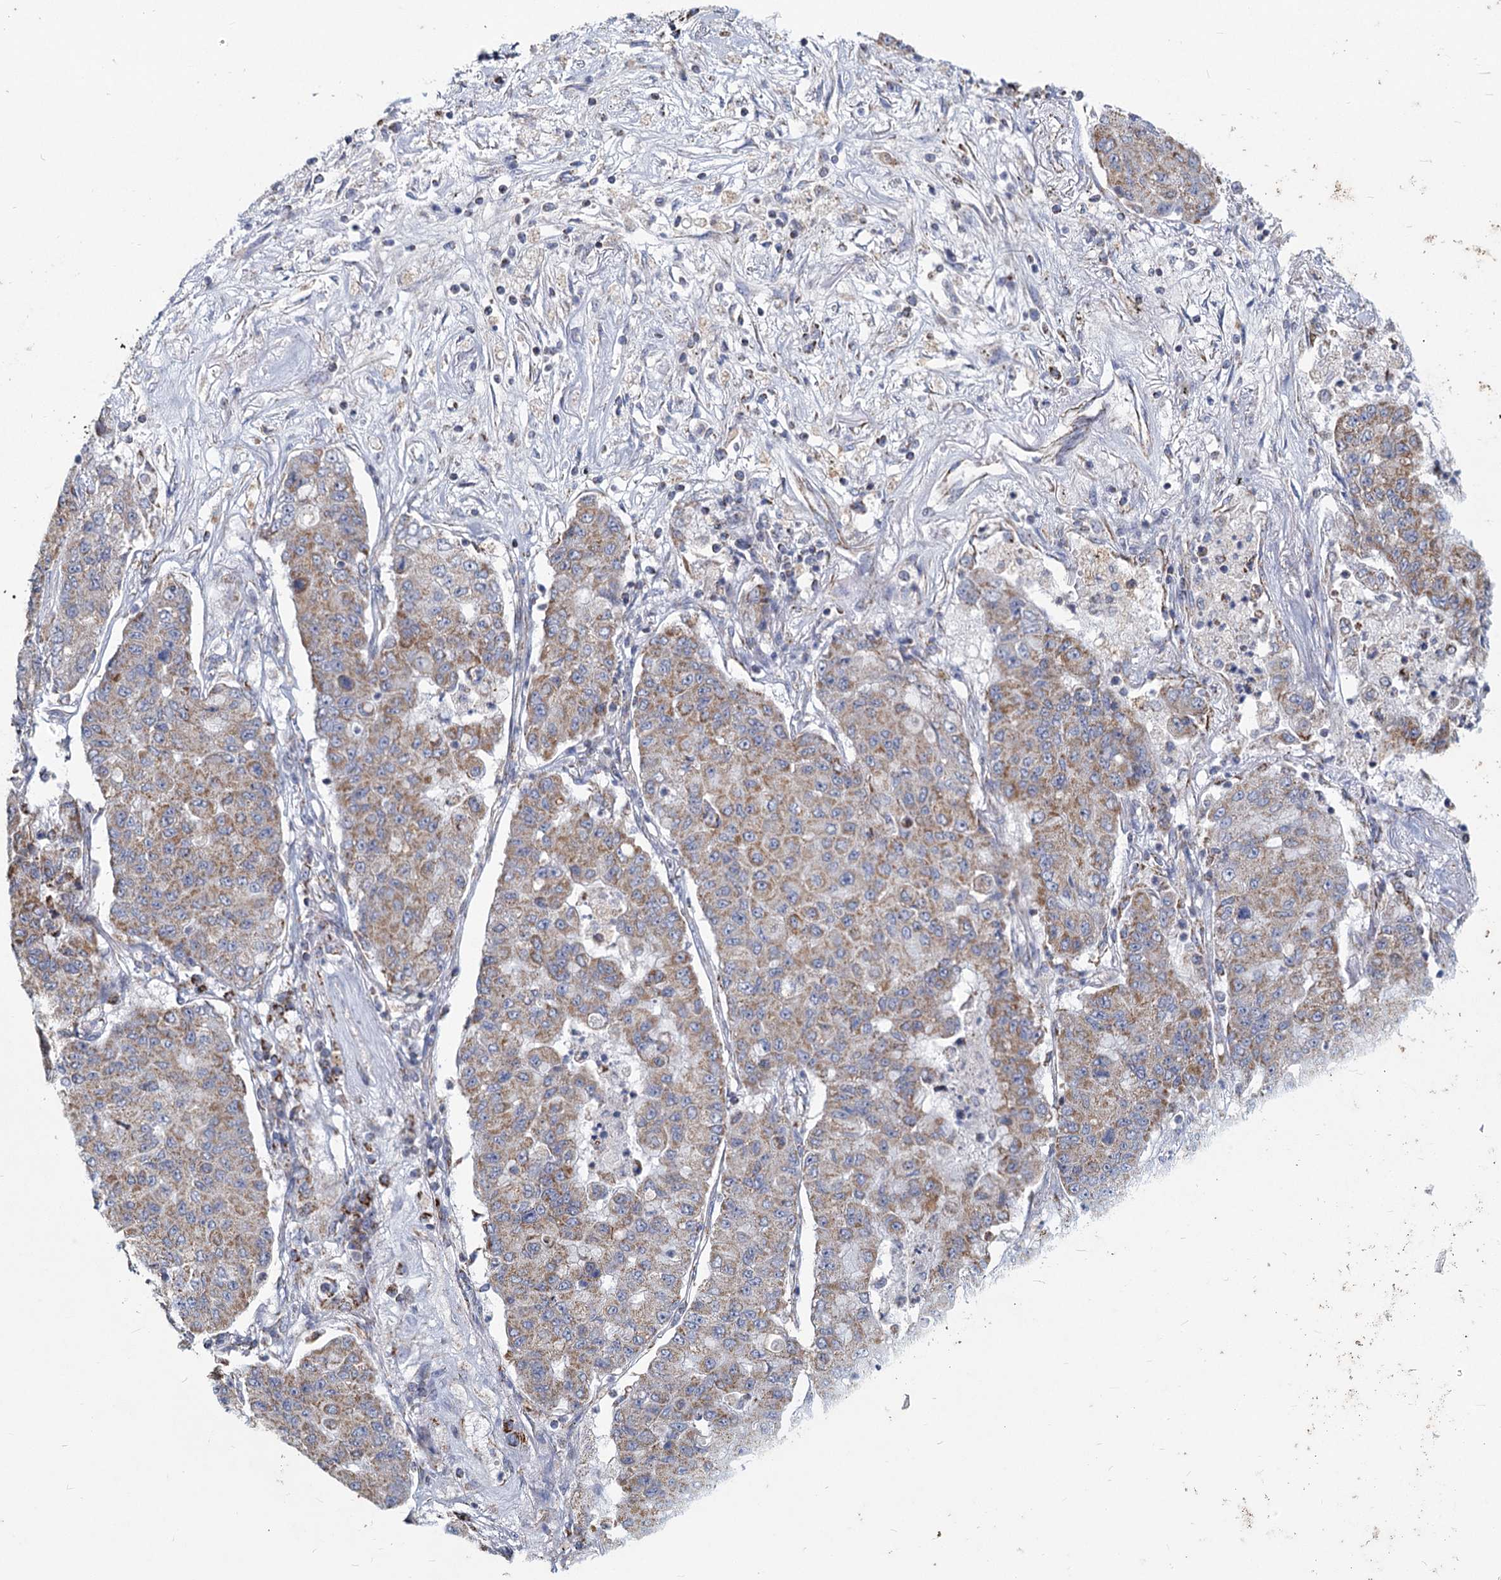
{"staining": {"intensity": "weak", "quantity": ">75%", "location": "cytoplasmic/membranous"}, "tissue": "lung cancer", "cell_type": "Tumor cells", "image_type": "cancer", "snomed": [{"axis": "morphology", "description": "Squamous cell carcinoma, NOS"}, {"axis": "topography", "description": "Lung"}], "caption": "Immunohistochemistry (IHC) histopathology image of human squamous cell carcinoma (lung) stained for a protein (brown), which shows low levels of weak cytoplasmic/membranous staining in approximately >75% of tumor cells.", "gene": "NDUFC2", "patient": {"sex": "male", "age": 74}}